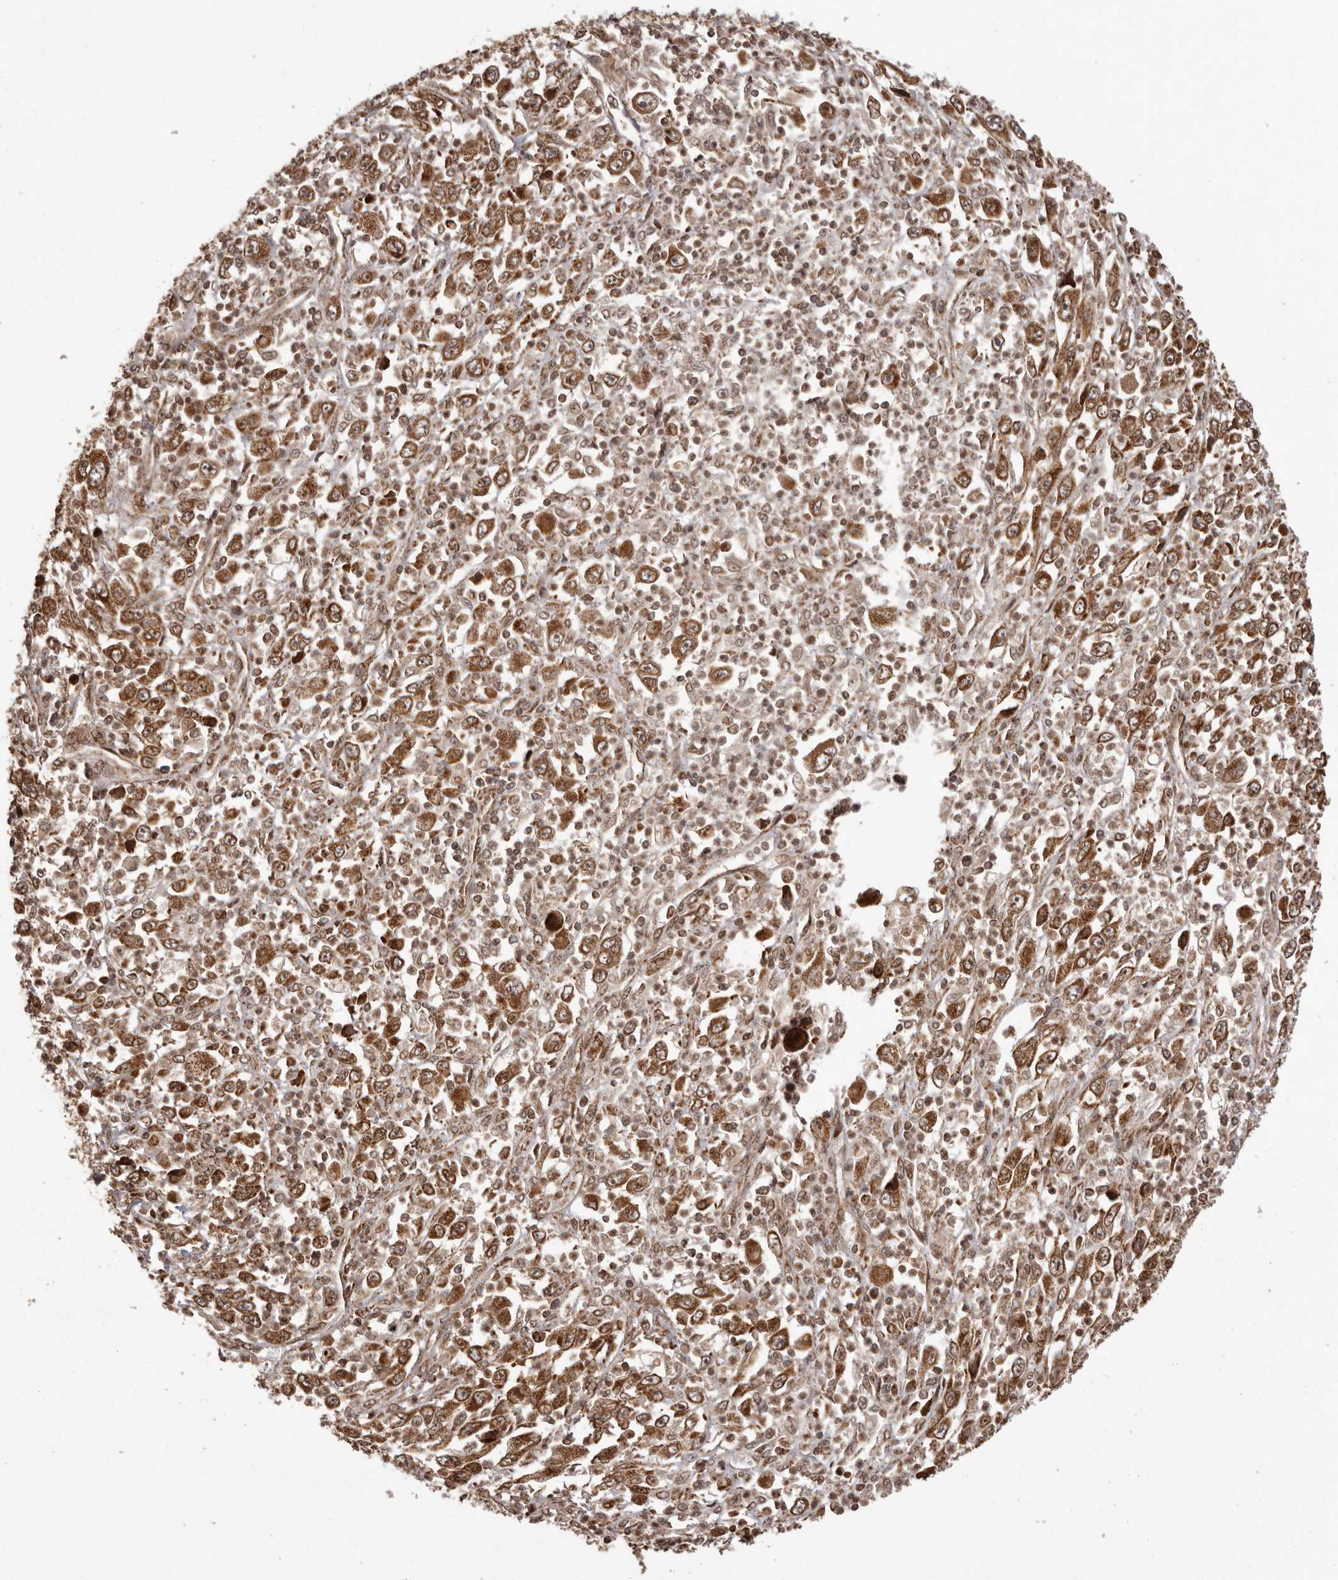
{"staining": {"intensity": "strong", "quantity": ">75%", "location": "cytoplasmic/membranous"}, "tissue": "melanoma", "cell_type": "Tumor cells", "image_type": "cancer", "snomed": [{"axis": "morphology", "description": "Malignant melanoma, Metastatic site"}, {"axis": "topography", "description": "Skin"}], "caption": "Protein staining displays strong cytoplasmic/membranous staining in about >75% of tumor cells in melanoma.", "gene": "CHRM2", "patient": {"sex": "female", "age": 56}}